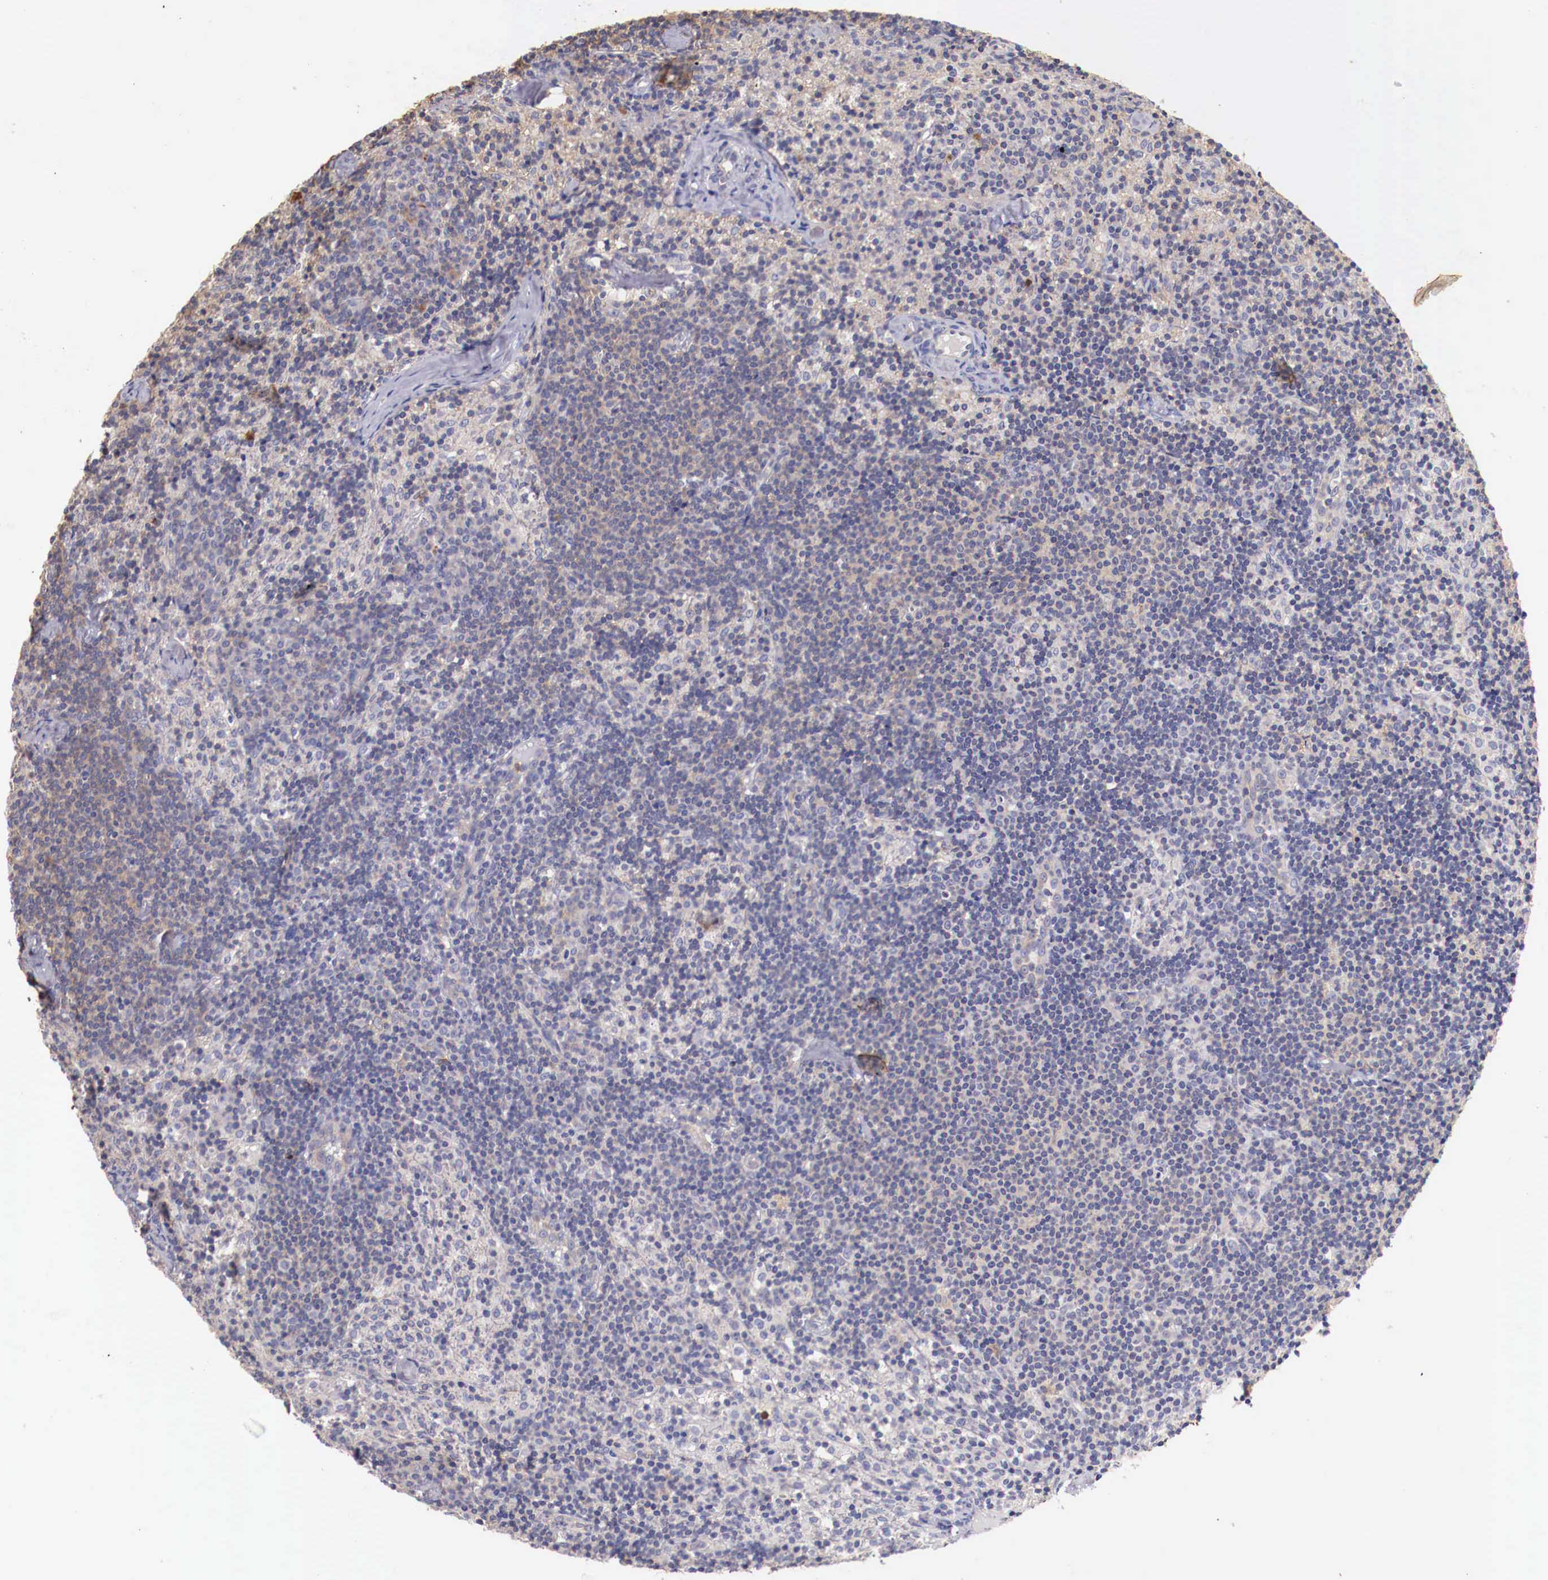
{"staining": {"intensity": "negative", "quantity": "none", "location": "none"}, "tissue": "lymph node", "cell_type": "Germinal center cells", "image_type": "normal", "snomed": [{"axis": "morphology", "description": "Normal tissue, NOS"}, {"axis": "topography", "description": "Lymph node"}], "caption": "Lymph node stained for a protein using IHC reveals no expression germinal center cells.", "gene": "PITPNA", "patient": {"sex": "female", "age": 35}}